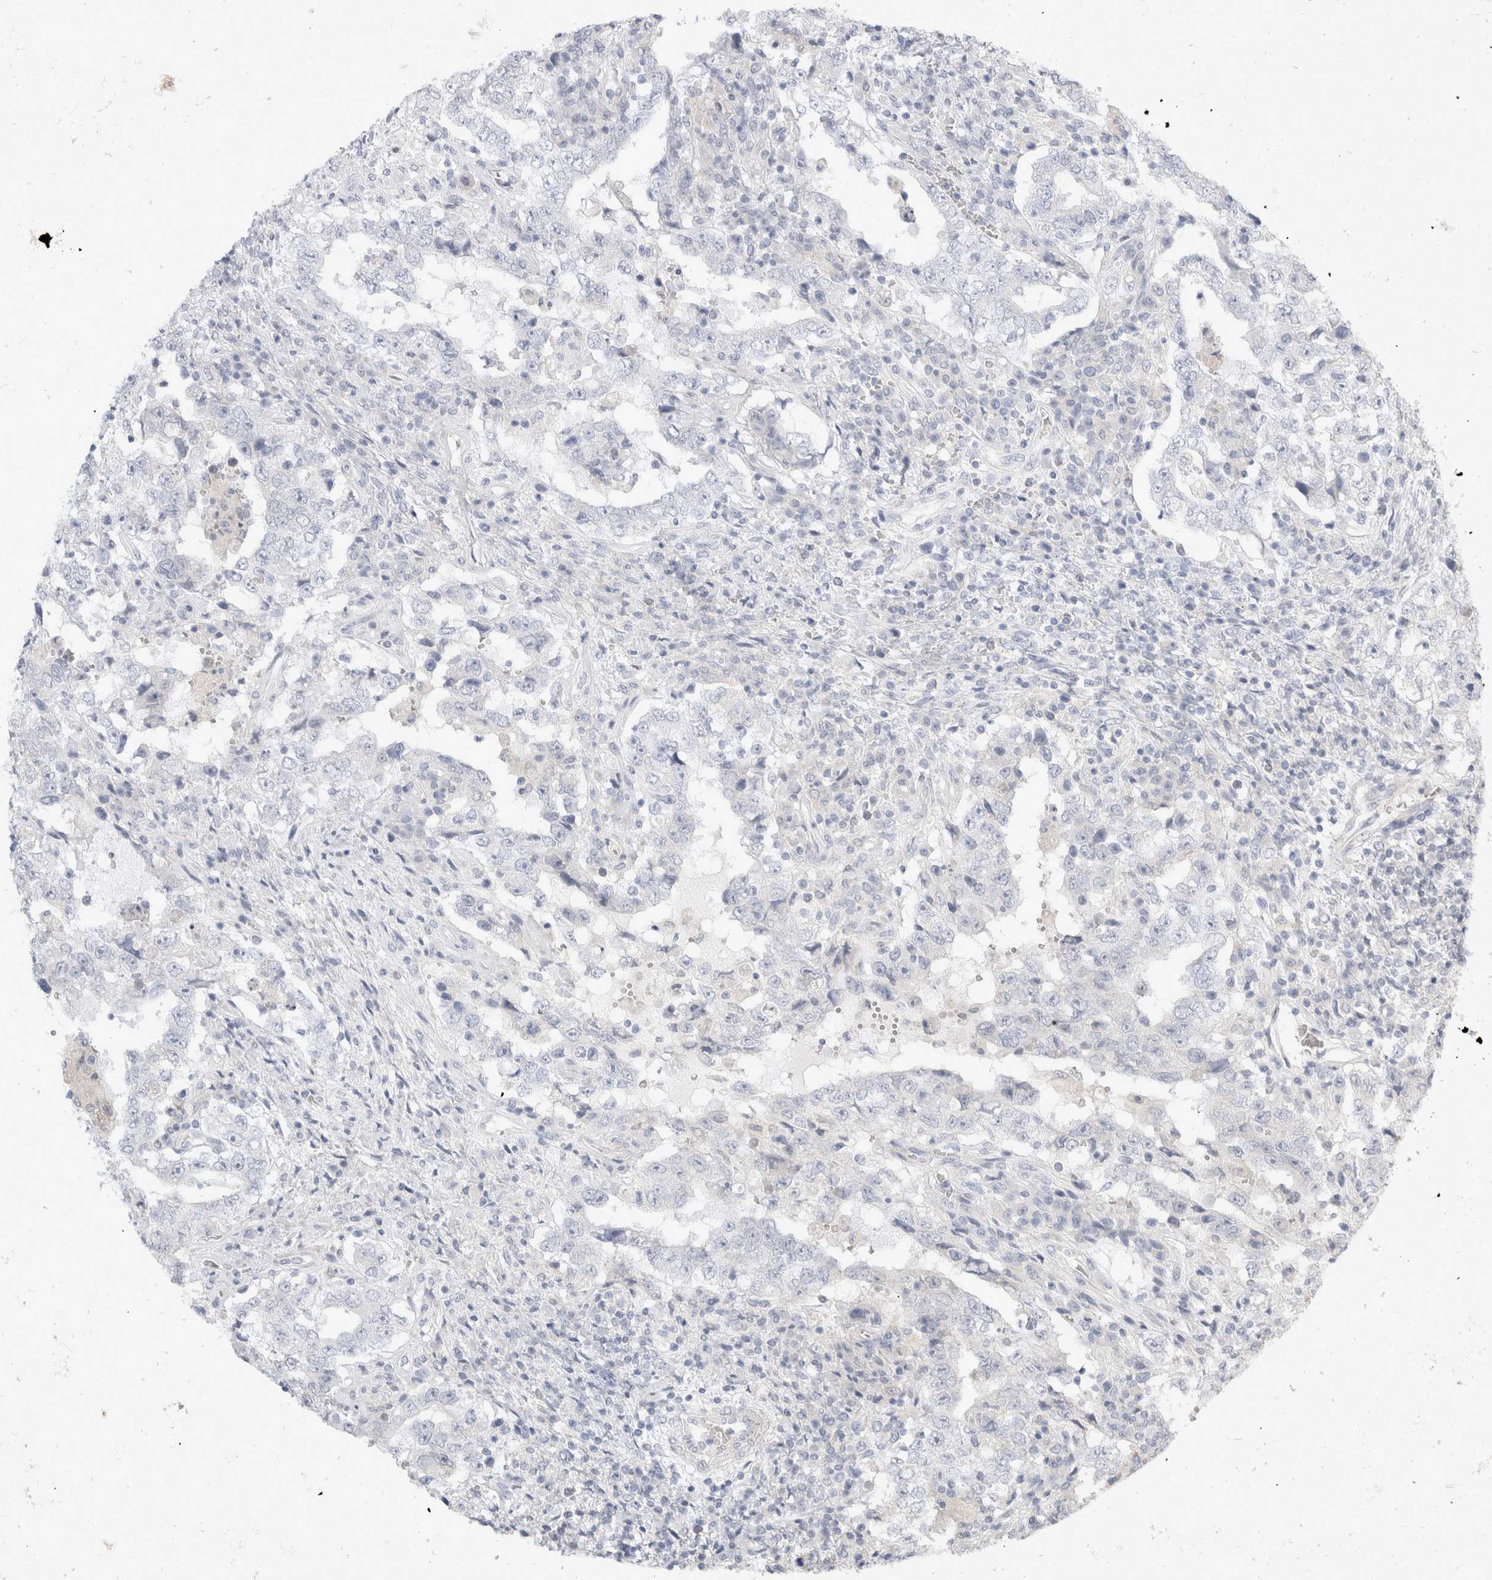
{"staining": {"intensity": "negative", "quantity": "none", "location": "none"}, "tissue": "testis cancer", "cell_type": "Tumor cells", "image_type": "cancer", "snomed": [{"axis": "morphology", "description": "Carcinoma, Embryonal, NOS"}, {"axis": "topography", "description": "Testis"}], "caption": "Tumor cells show no significant protein expression in embryonal carcinoma (testis). (Immunohistochemistry (ihc), brightfield microscopy, high magnification).", "gene": "TOM1L2", "patient": {"sex": "male", "age": 26}}